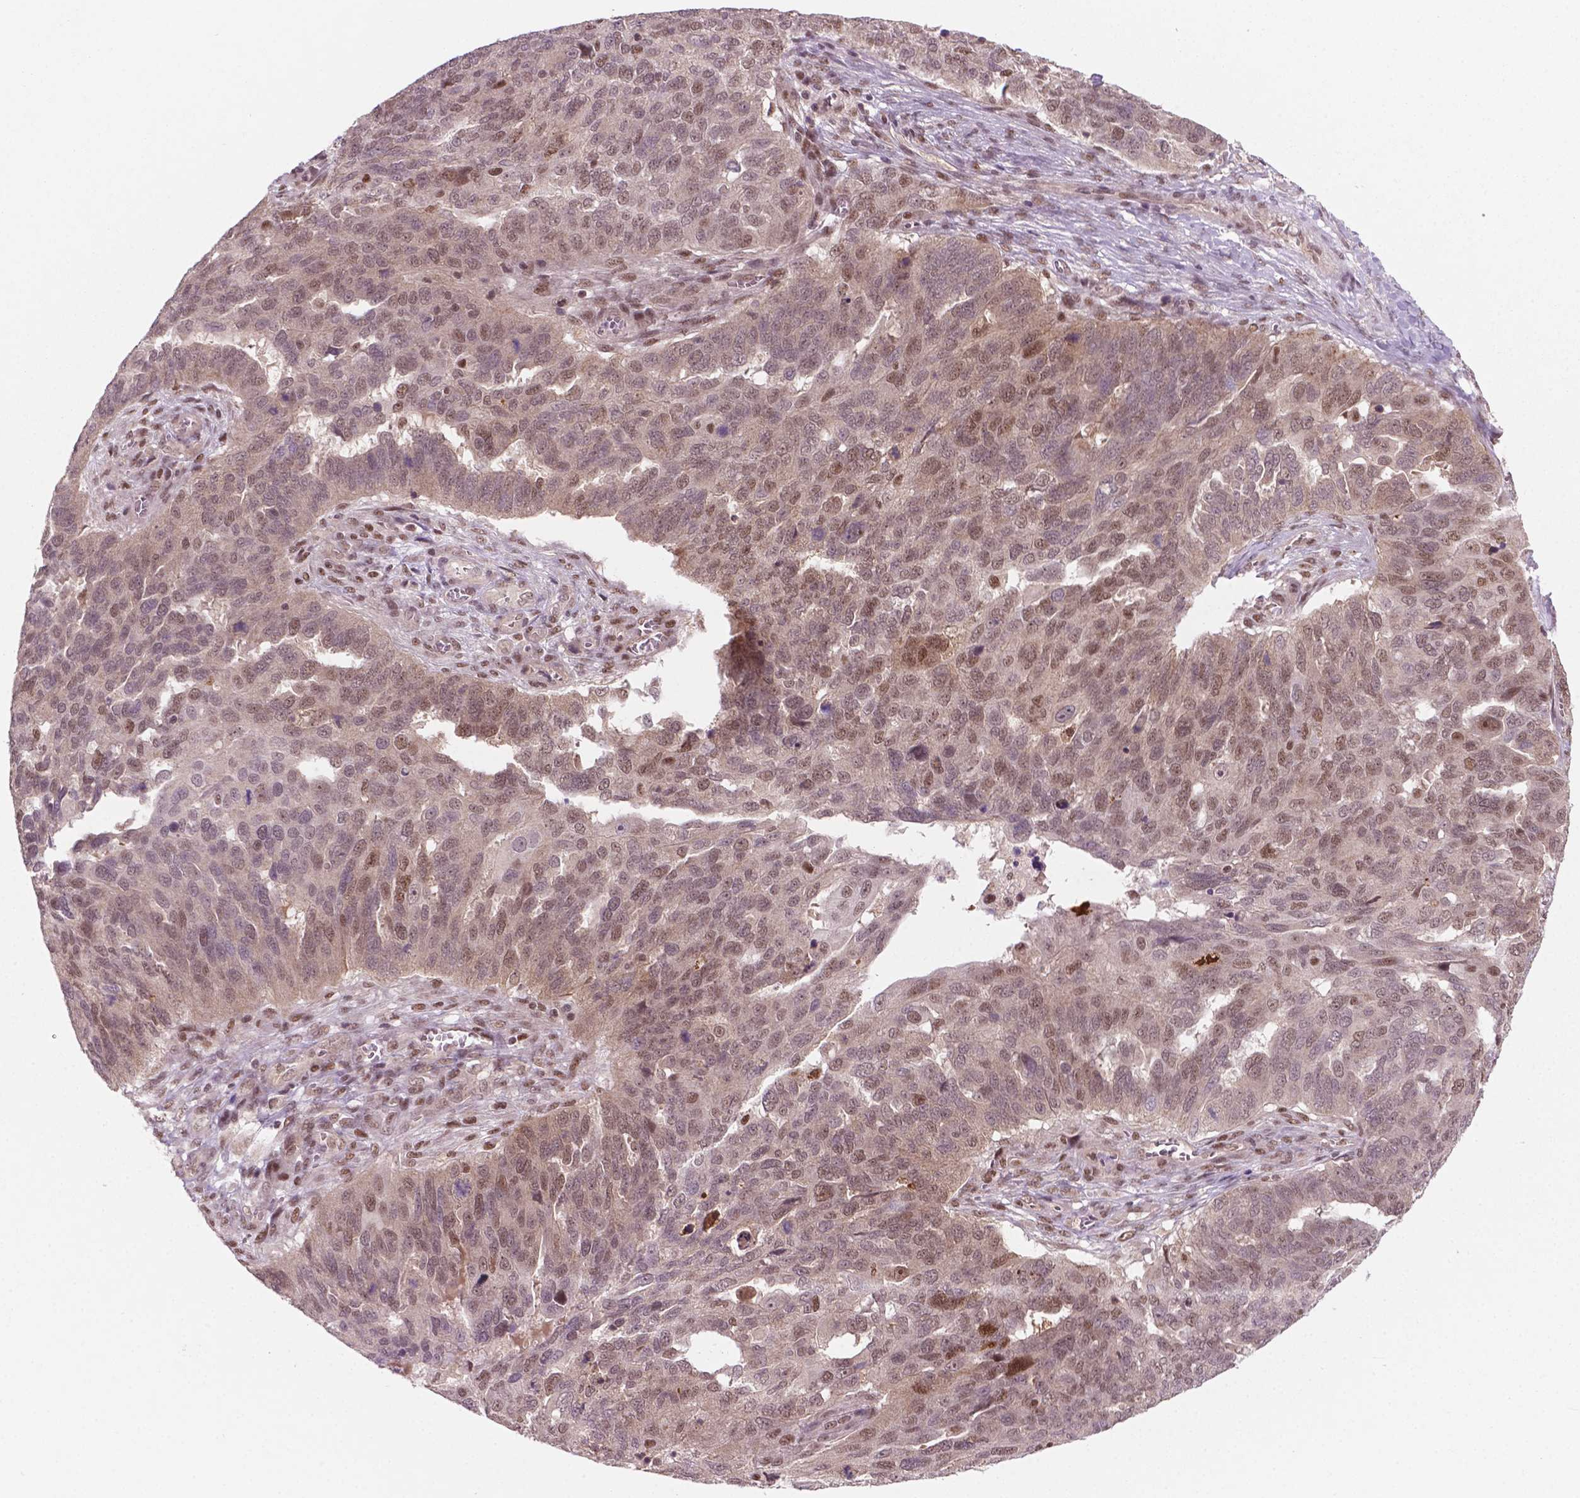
{"staining": {"intensity": "moderate", "quantity": "25%-75%", "location": "nuclear"}, "tissue": "ovarian cancer", "cell_type": "Tumor cells", "image_type": "cancer", "snomed": [{"axis": "morphology", "description": "Carcinoma, endometroid"}, {"axis": "topography", "description": "Soft tissue"}, {"axis": "topography", "description": "Ovary"}], "caption": "IHC of human ovarian endometroid carcinoma demonstrates medium levels of moderate nuclear expression in approximately 25%-75% of tumor cells.", "gene": "PHAX", "patient": {"sex": "female", "age": 52}}